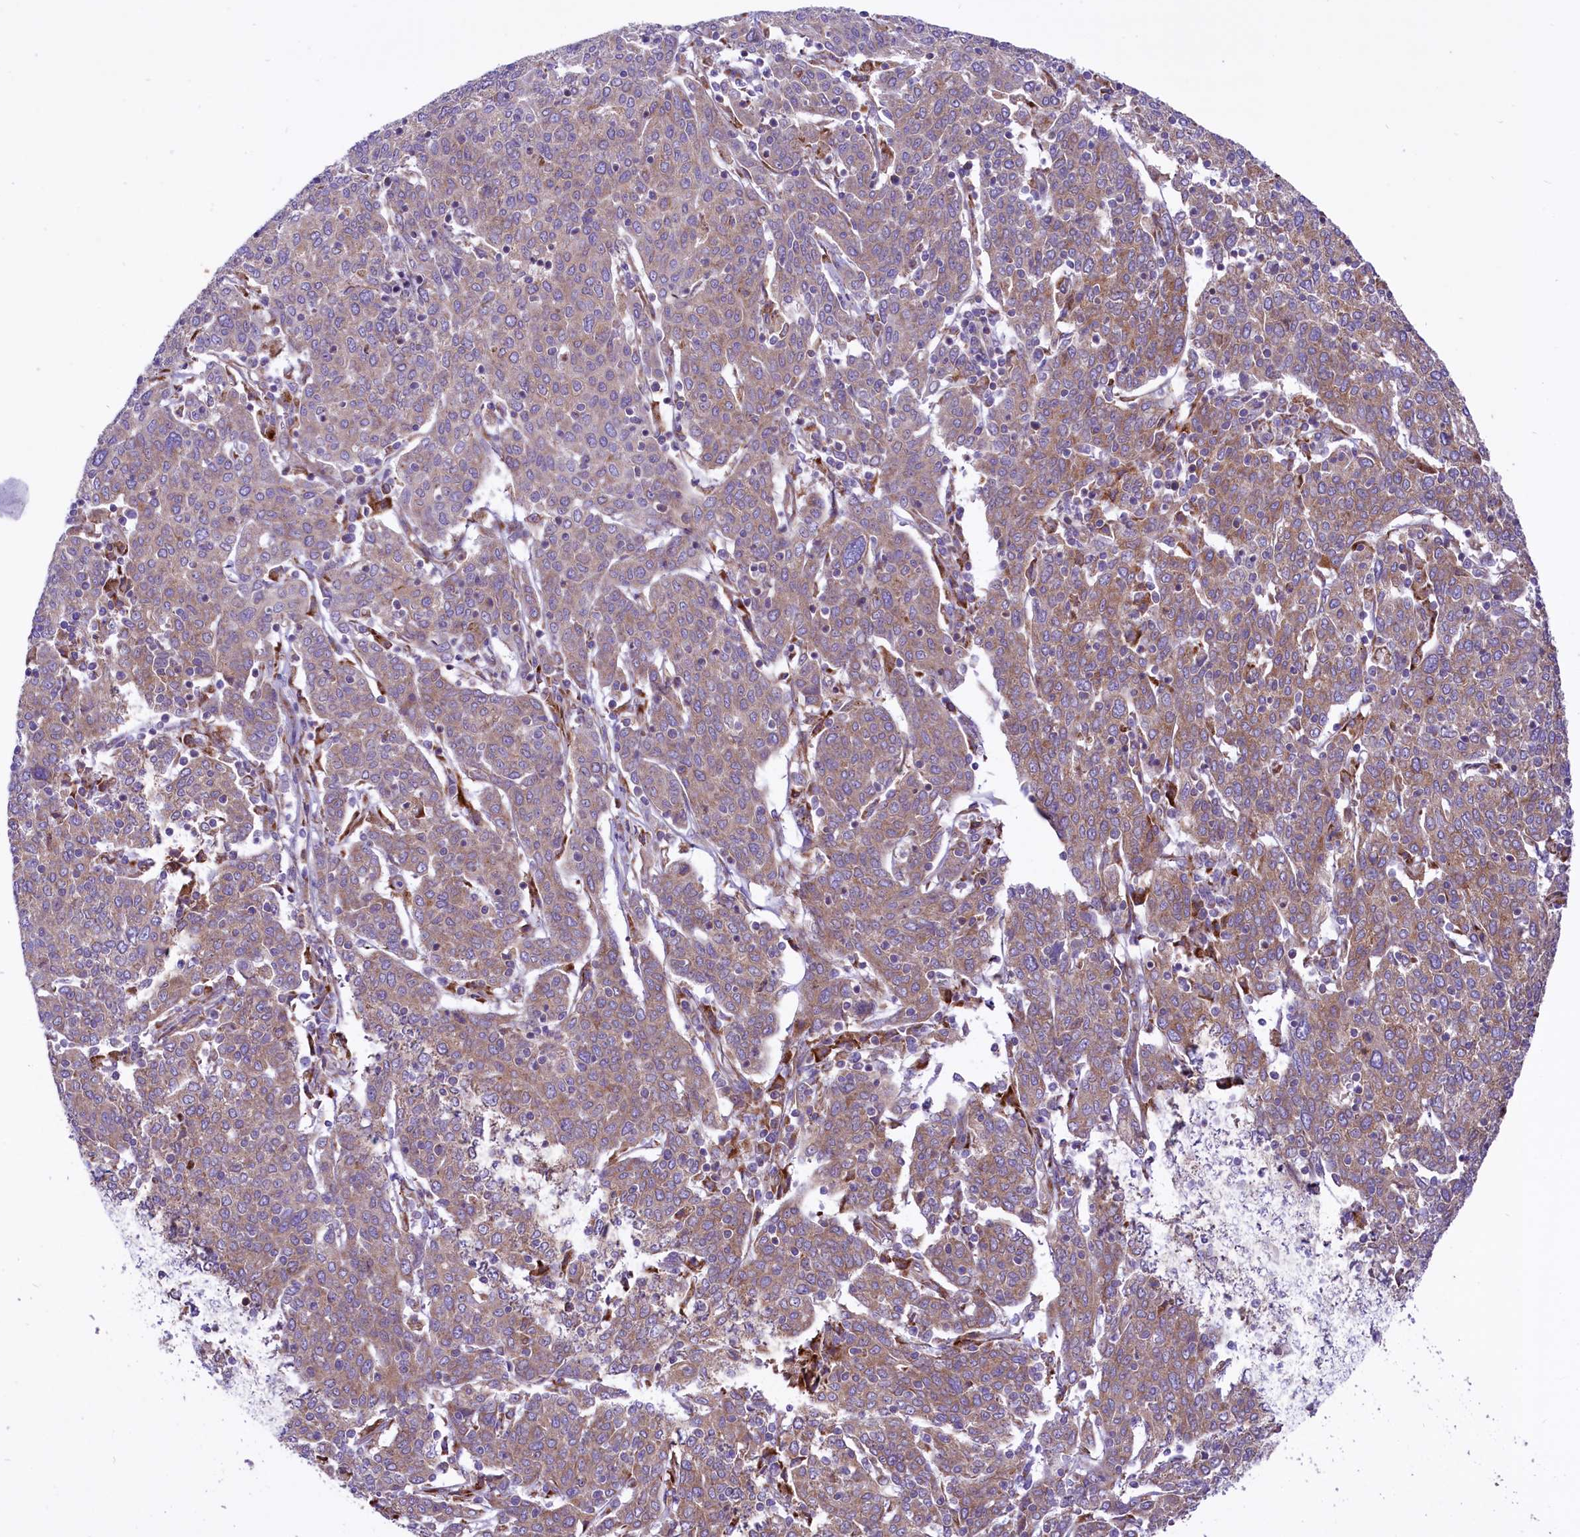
{"staining": {"intensity": "moderate", "quantity": ">75%", "location": "cytoplasmic/membranous"}, "tissue": "cervical cancer", "cell_type": "Tumor cells", "image_type": "cancer", "snomed": [{"axis": "morphology", "description": "Squamous cell carcinoma, NOS"}, {"axis": "topography", "description": "Cervix"}], "caption": "DAB immunohistochemical staining of human squamous cell carcinoma (cervical) demonstrates moderate cytoplasmic/membranous protein positivity in about >75% of tumor cells. (DAB (3,3'-diaminobenzidine) IHC, brown staining for protein, blue staining for nuclei).", "gene": "PTPRU", "patient": {"sex": "female", "age": 67}}